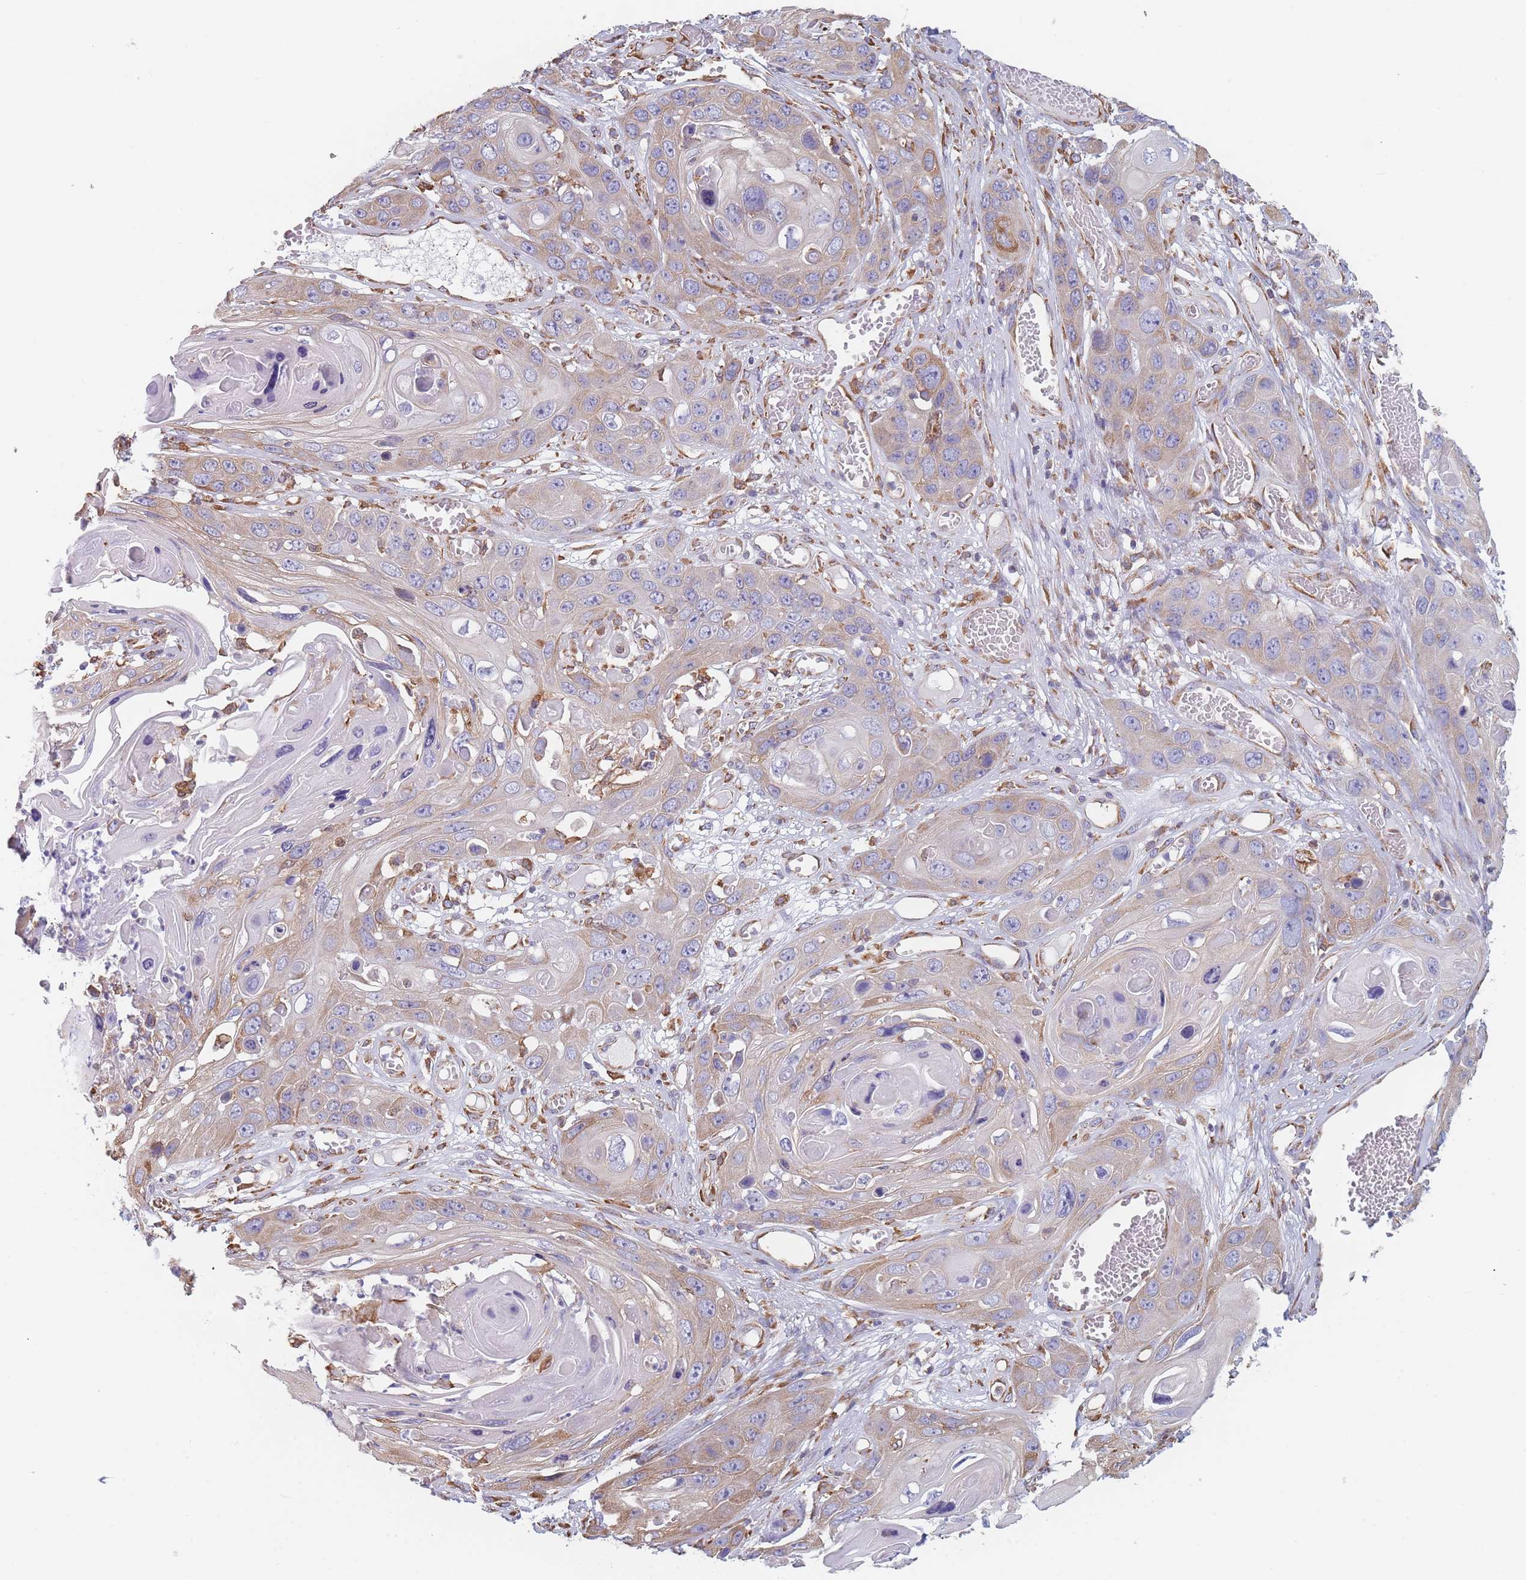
{"staining": {"intensity": "weak", "quantity": "25%-75%", "location": "cytoplasmic/membranous"}, "tissue": "skin cancer", "cell_type": "Tumor cells", "image_type": "cancer", "snomed": [{"axis": "morphology", "description": "Squamous cell carcinoma, NOS"}, {"axis": "topography", "description": "Skin"}], "caption": "Immunohistochemical staining of skin squamous cell carcinoma demonstrates weak cytoplasmic/membranous protein positivity in about 25%-75% of tumor cells.", "gene": "OR7C2", "patient": {"sex": "male", "age": 55}}